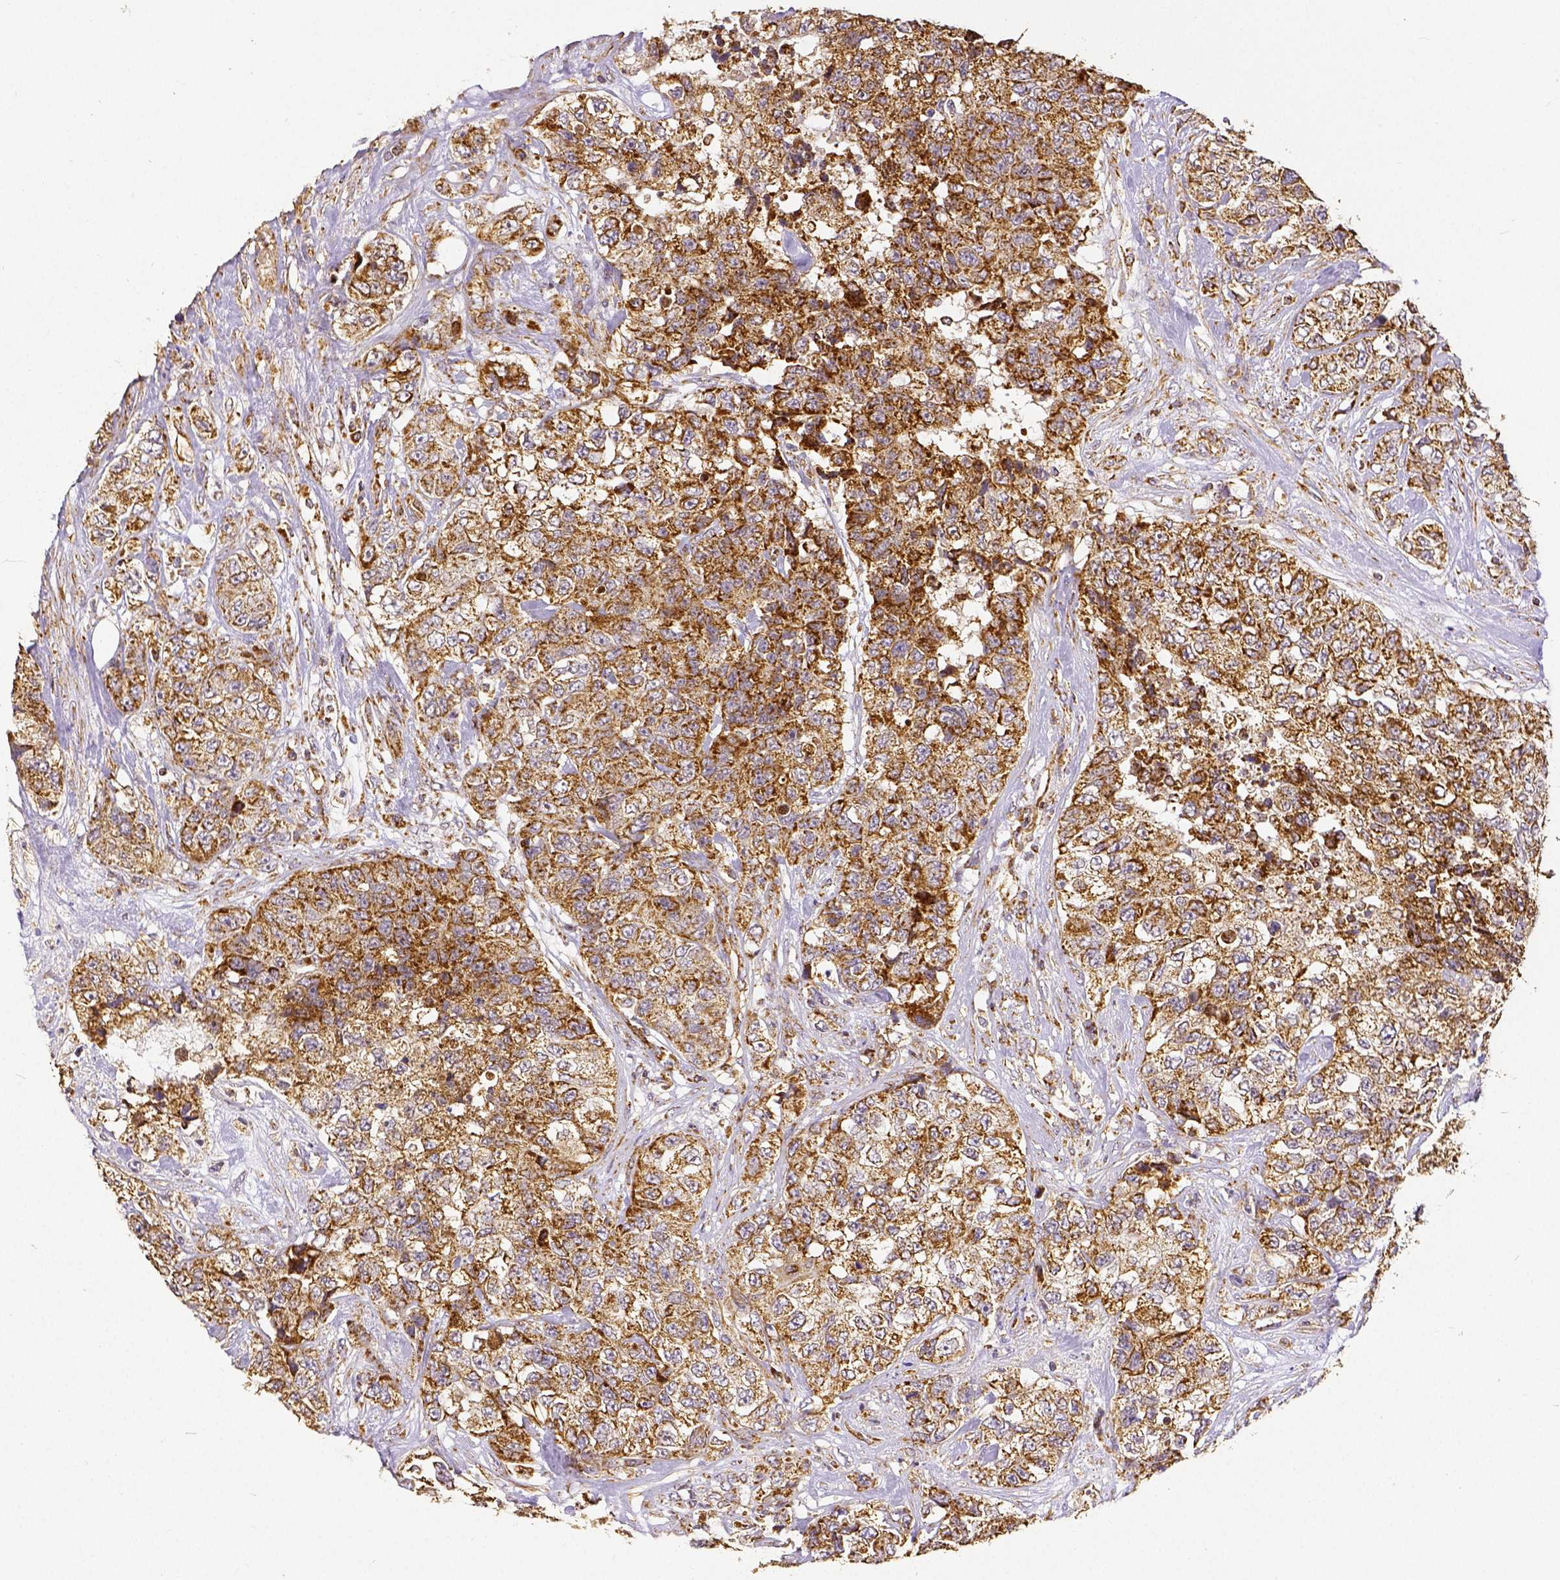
{"staining": {"intensity": "moderate", "quantity": ">75%", "location": "cytoplasmic/membranous"}, "tissue": "urothelial cancer", "cell_type": "Tumor cells", "image_type": "cancer", "snomed": [{"axis": "morphology", "description": "Urothelial carcinoma, High grade"}, {"axis": "topography", "description": "Urinary bladder"}], "caption": "Moderate cytoplasmic/membranous protein expression is seen in approximately >75% of tumor cells in urothelial cancer.", "gene": "SDHB", "patient": {"sex": "female", "age": 78}}